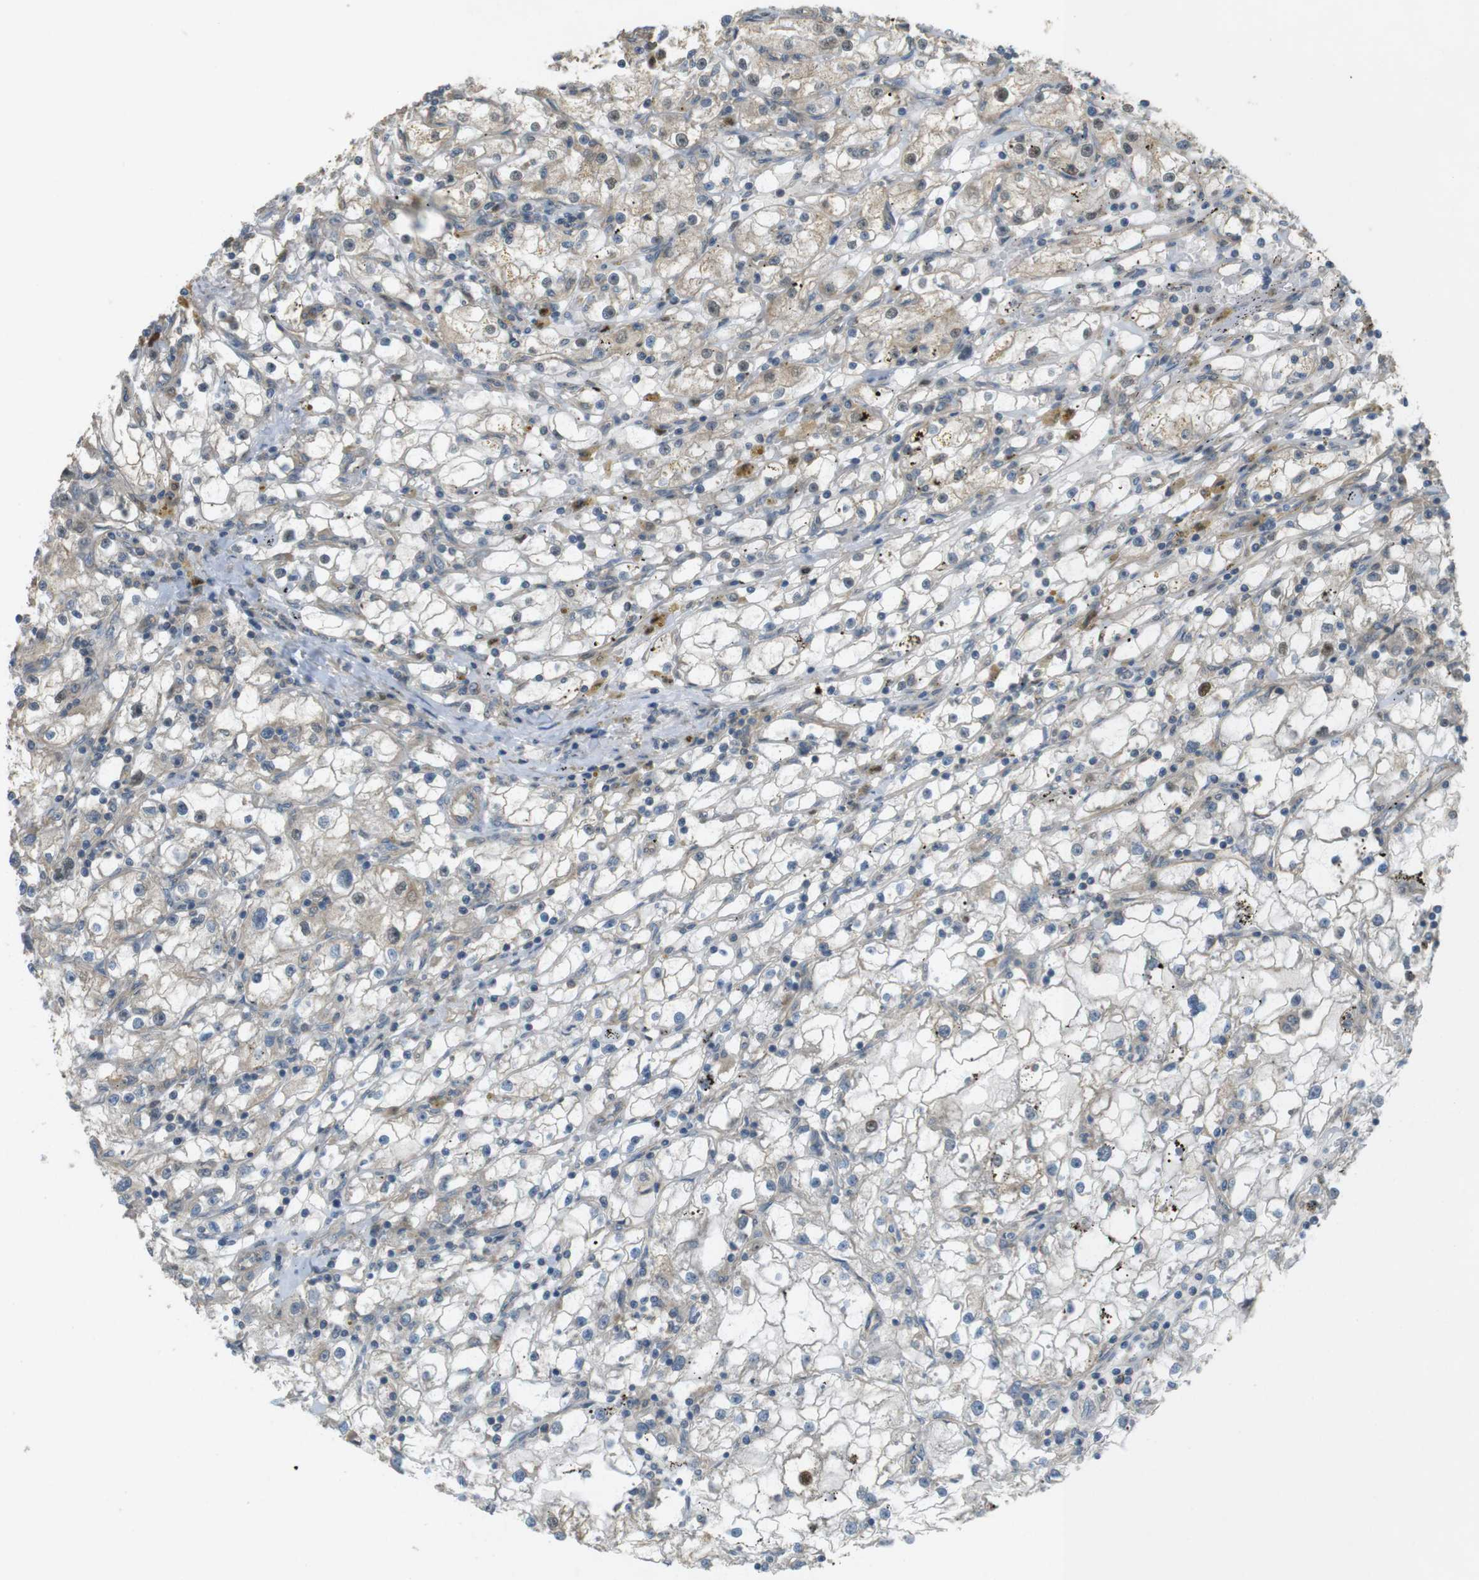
{"staining": {"intensity": "weak", "quantity": "<25%", "location": "cytoplasmic/membranous"}, "tissue": "renal cancer", "cell_type": "Tumor cells", "image_type": "cancer", "snomed": [{"axis": "morphology", "description": "Adenocarcinoma, NOS"}, {"axis": "topography", "description": "Kidney"}], "caption": "Immunohistochemistry (IHC) of human renal cancer (adenocarcinoma) exhibits no expression in tumor cells. The staining is performed using DAB (3,3'-diaminobenzidine) brown chromogen with nuclei counter-stained in using hematoxylin.", "gene": "ZDHHC20", "patient": {"sex": "male", "age": 56}}